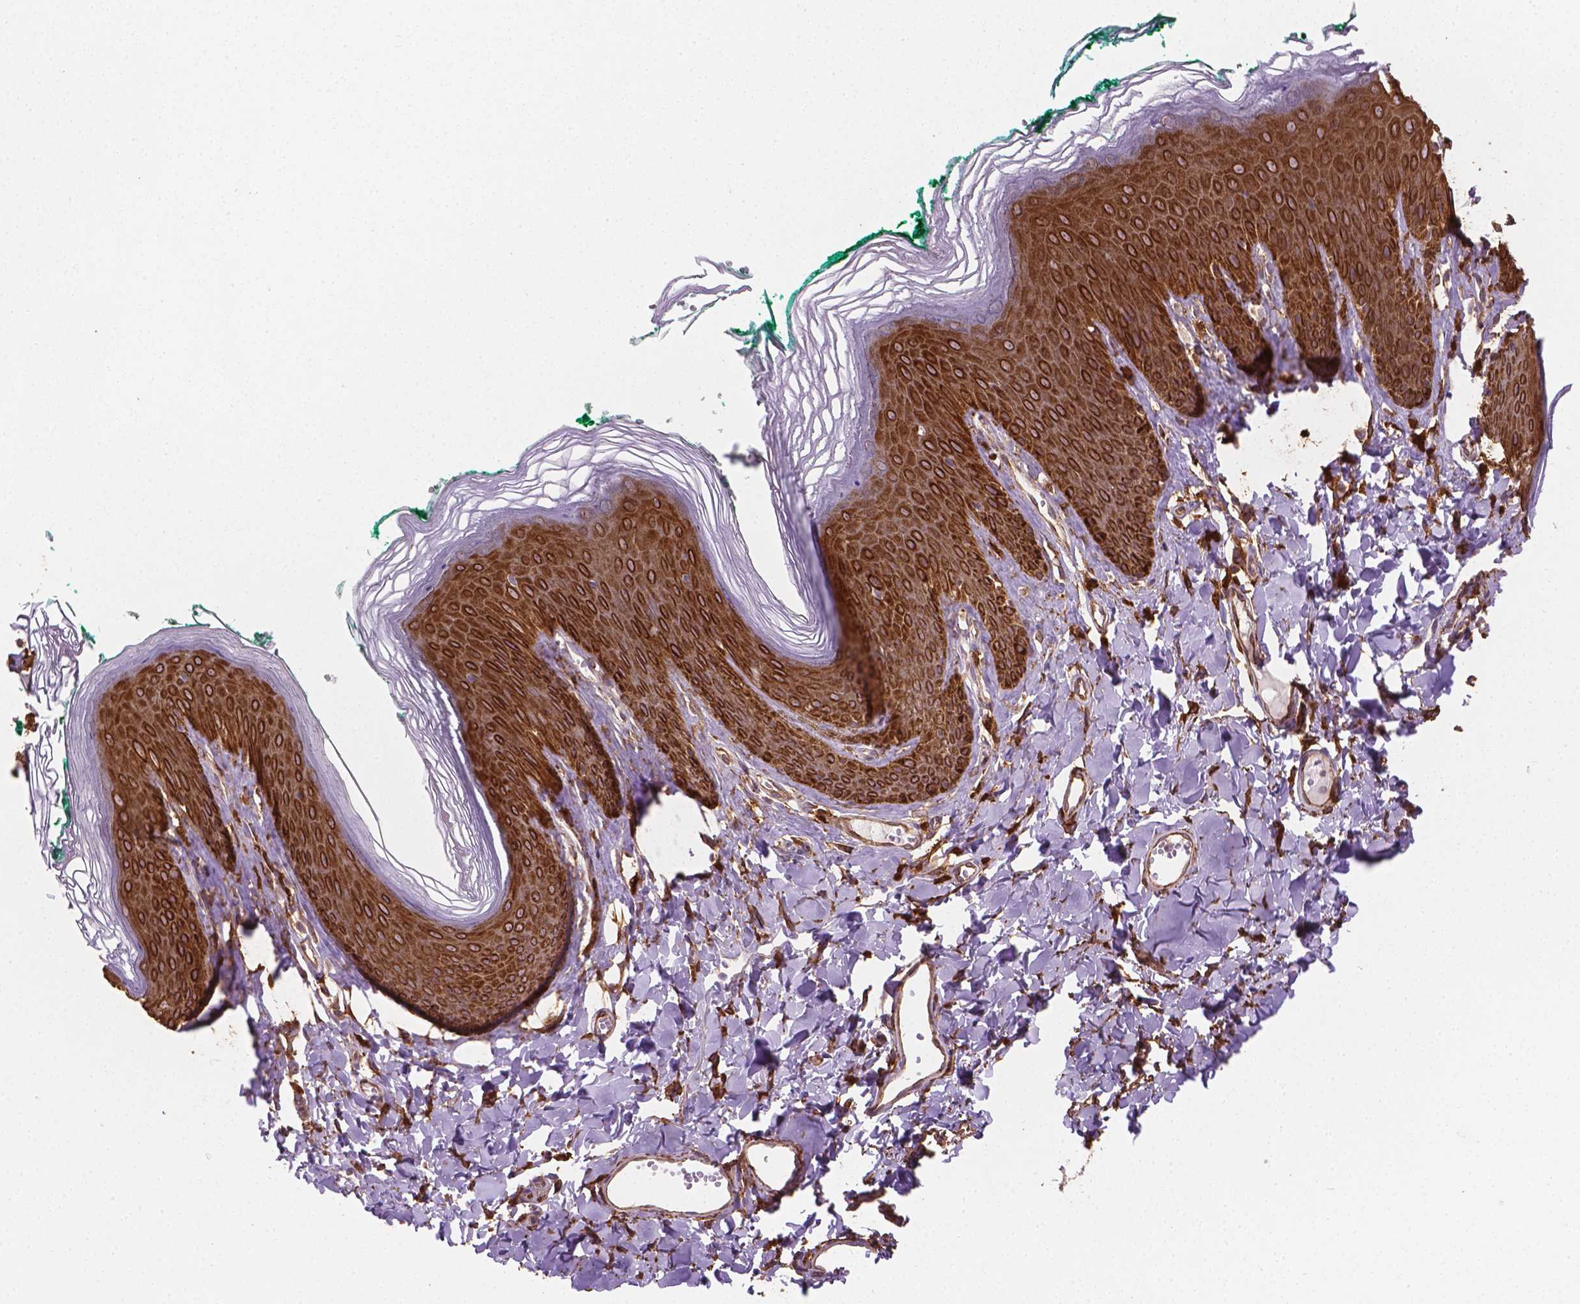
{"staining": {"intensity": "strong", "quantity": ">75%", "location": "cytoplasmic/membranous"}, "tissue": "skin", "cell_type": "Epidermal cells", "image_type": "normal", "snomed": [{"axis": "morphology", "description": "Normal tissue, NOS"}, {"axis": "topography", "description": "Vulva"}, {"axis": "topography", "description": "Peripheral nerve tissue"}], "caption": "The immunohistochemical stain labels strong cytoplasmic/membranous staining in epidermal cells of unremarkable skin.", "gene": "TCAF1", "patient": {"sex": "female", "age": 66}}